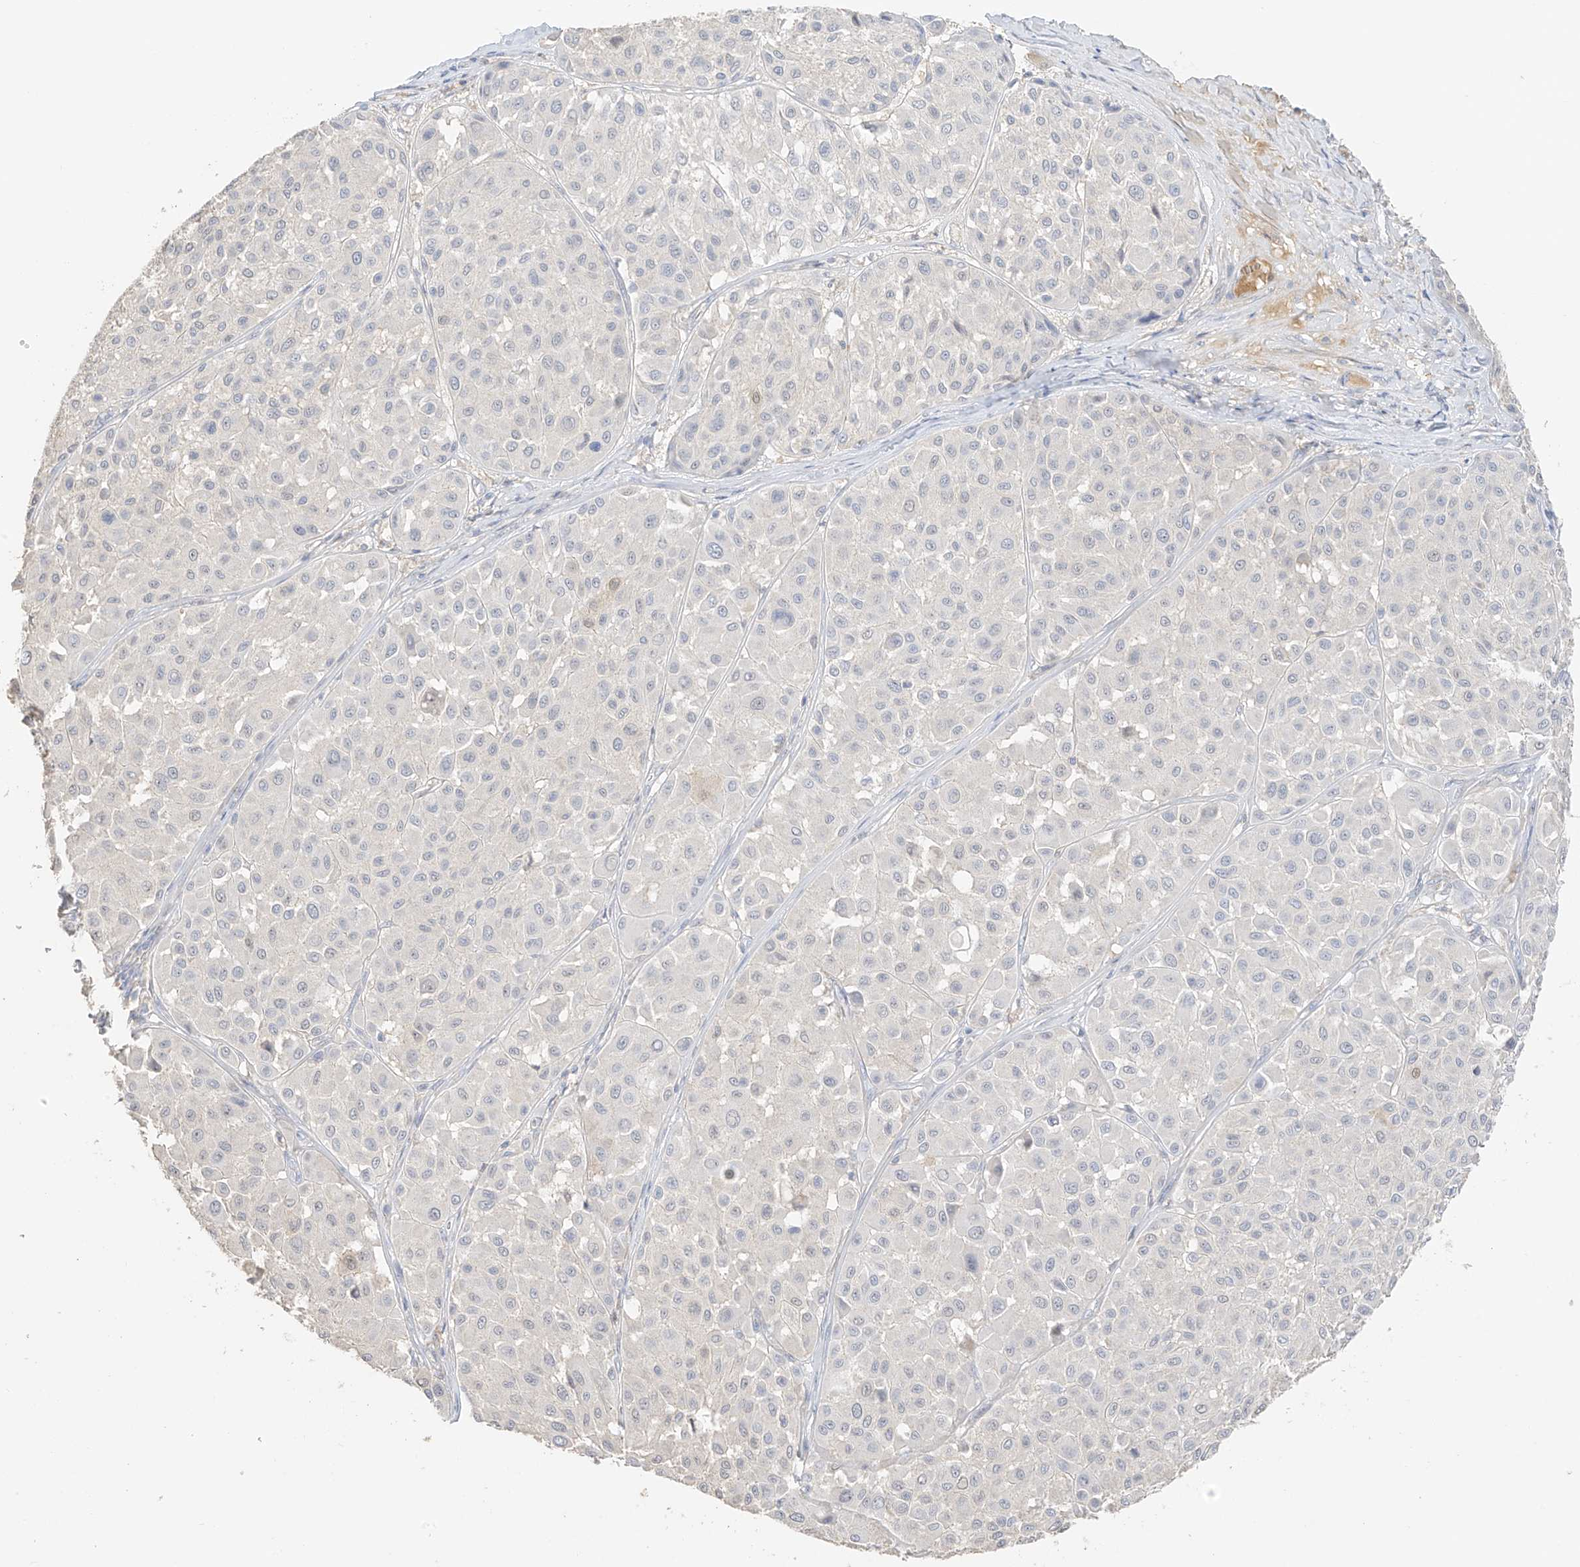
{"staining": {"intensity": "negative", "quantity": "none", "location": "none"}, "tissue": "melanoma", "cell_type": "Tumor cells", "image_type": "cancer", "snomed": [{"axis": "morphology", "description": "Malignant melanoma, Metastatic site"}, {"axis": "topography", "description": "Soft tissue"}], "caption": "A high-resolution photomicrograph shows immunohistochemistry staining of melanoma, which displays no significant expression in tumor cells.", "gene": "ZBTB41", "patient": {"sex": "male", "age": 41}}